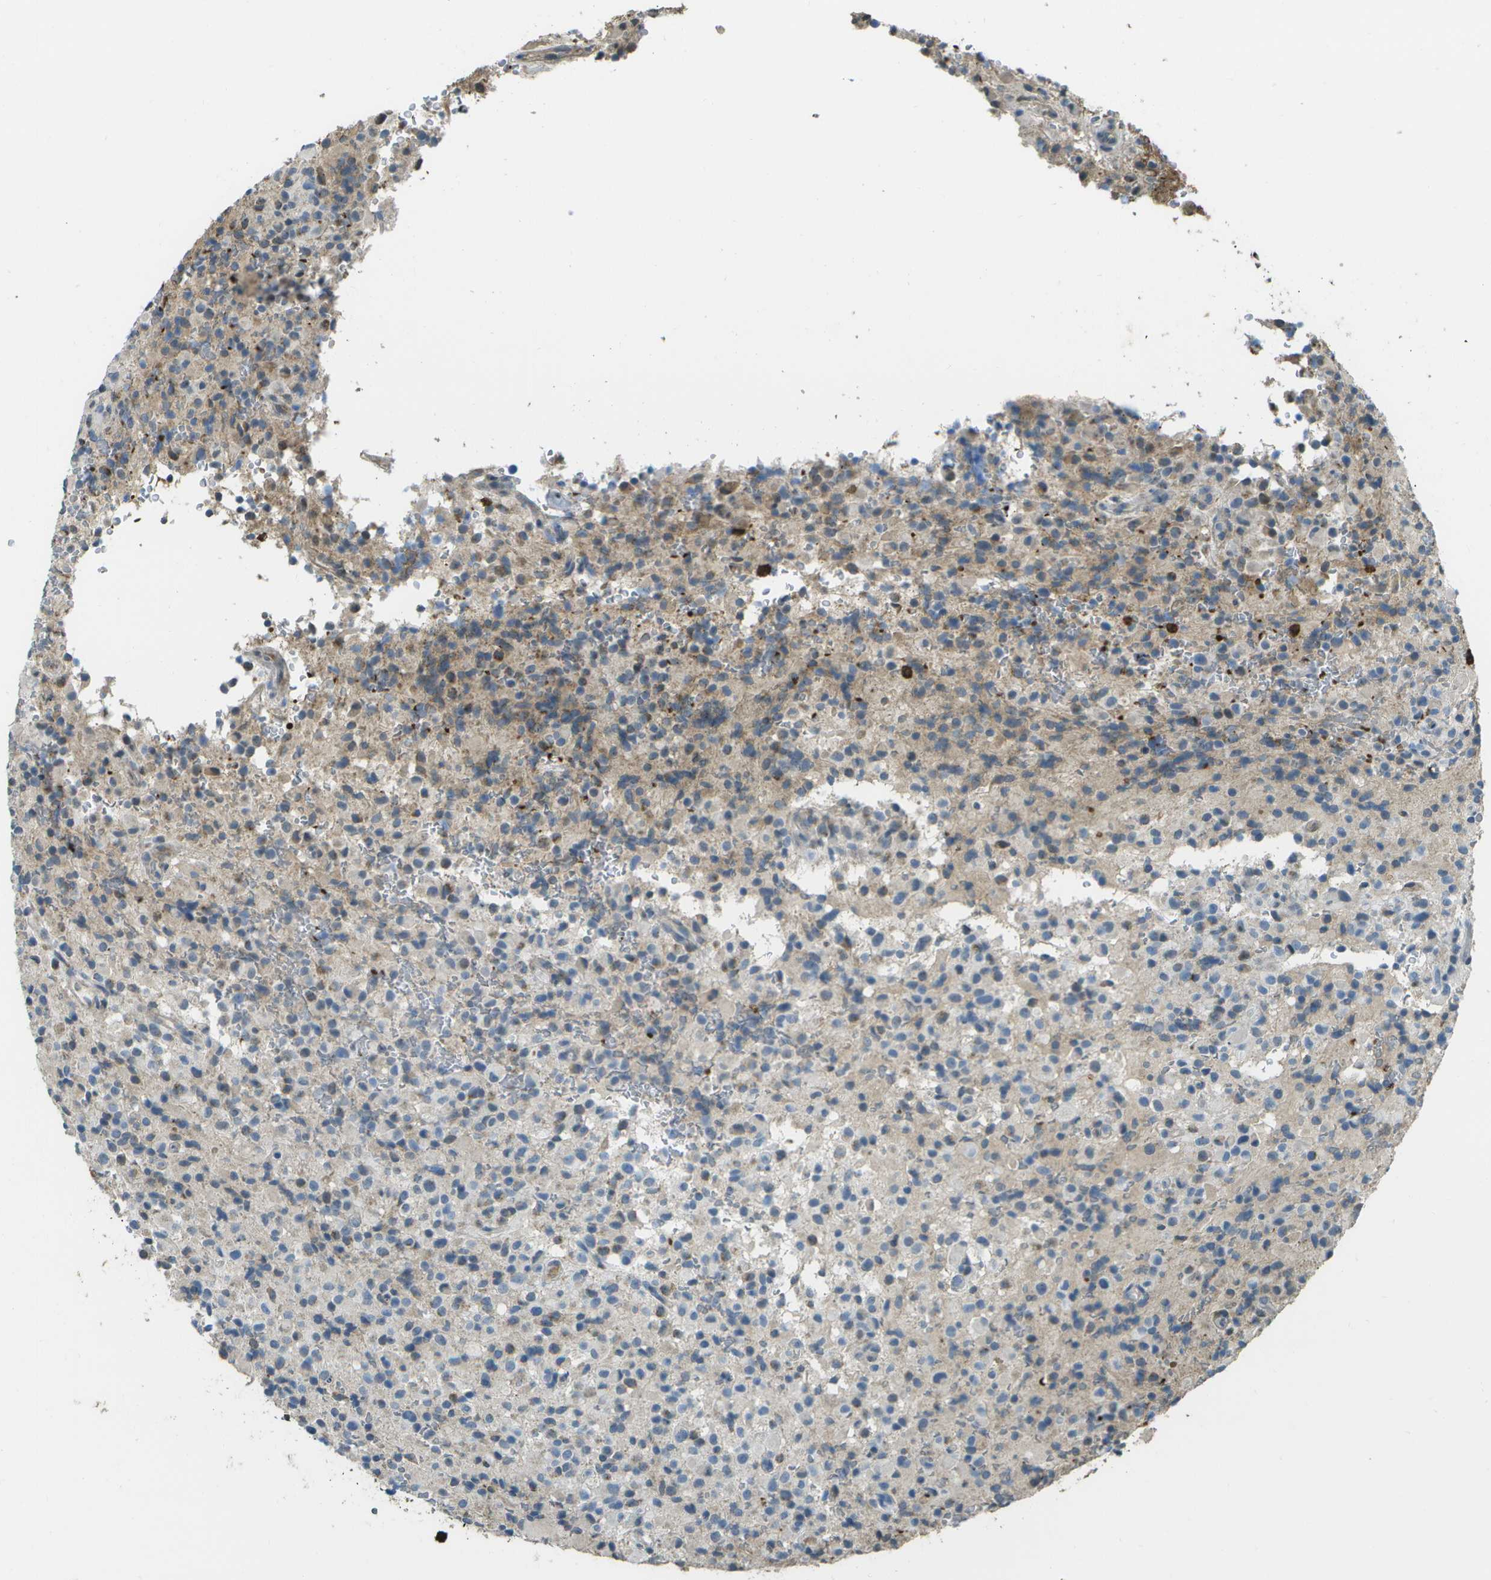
{"staining": {"intensity": "weak", "quantity": "25%-75%", "location": "cytoplasmic/membranous"}, "tissue": "glioma", "cell_type": "Tumor cells", "image_type": "cancer", "snomed": [{"axis": "morphology", "description": "Glioma, malignant, High grade"}, {"axis": "topography", "description": "Brain"}], "caption": "DAB (3,3'-diaminobenzidine) immunohistochemical staining of human malignant glioma (high-grade) exhibits weak cytoplasmic/membranous protein positivity in approximately 25%-75% of tumor cells. (DAB (3,3'-diaminobenzidine) IHC with brightfield microscopy, high magnification).", "gene": "CACHD1", "patient": {"sex": "male", "age": 71}}